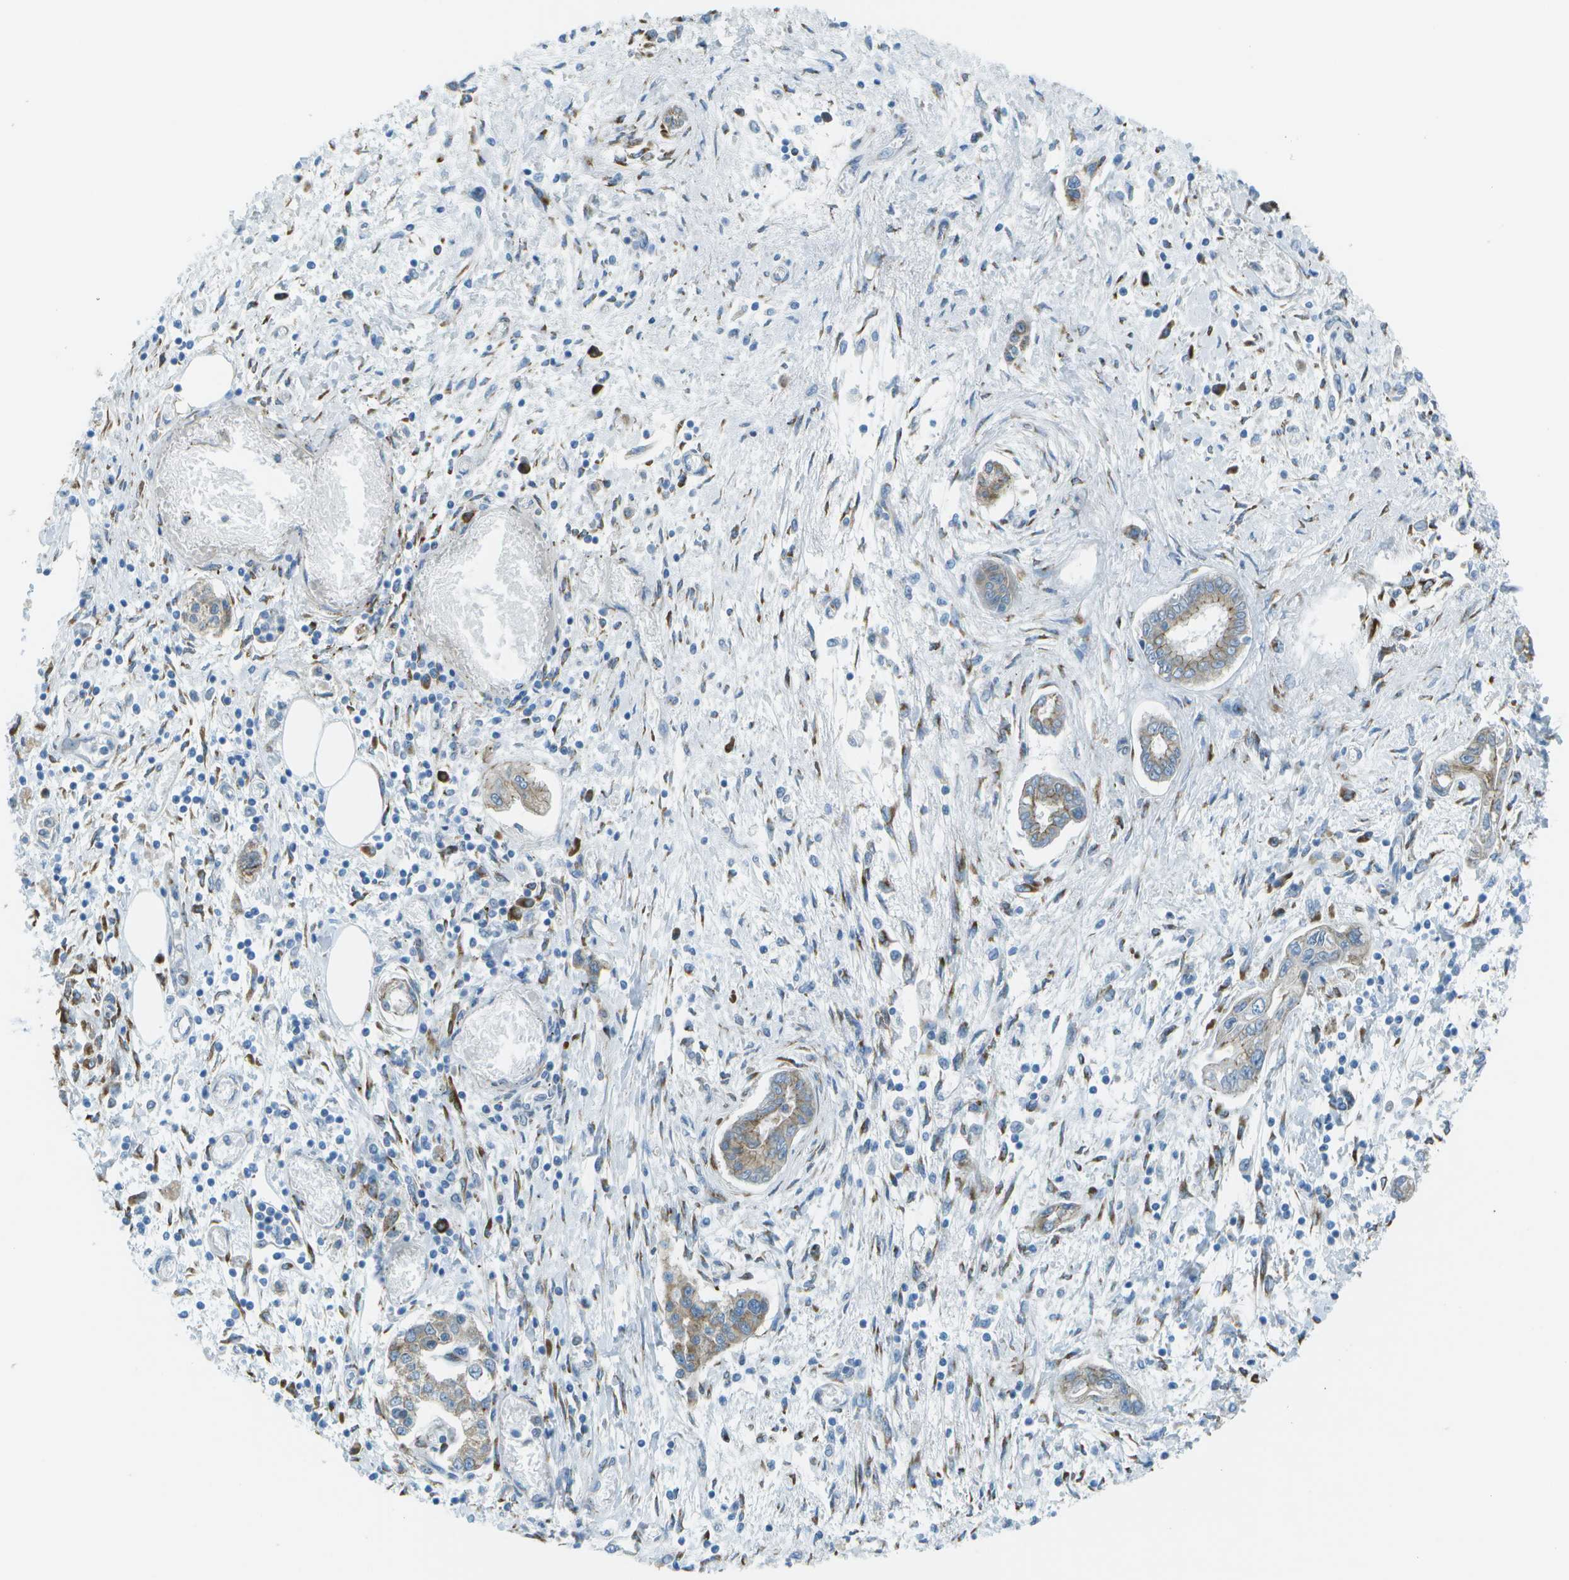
{"staining": {"intensity": "weak", "quantity": ">75%", "location": "cytoplasmic/membranous"}, "tissue": "pancreatic cancer", "cell_type": "Tumor cells", "image_type": "cancer", "snomed": [{"axis": "morphology", "description": "Adenocarcinoma, NOS"}, {"axis": "topography", "description": "Pancreas"}], "caption": "This is a photomicrograph of immunohistochemistry staining of pancreatic cancer, which shows weak positivity in the cytoplasmic/membranous of tumor cells.", "gene": "KCTD3", "patient": {"sex": "male", "age": 56}}